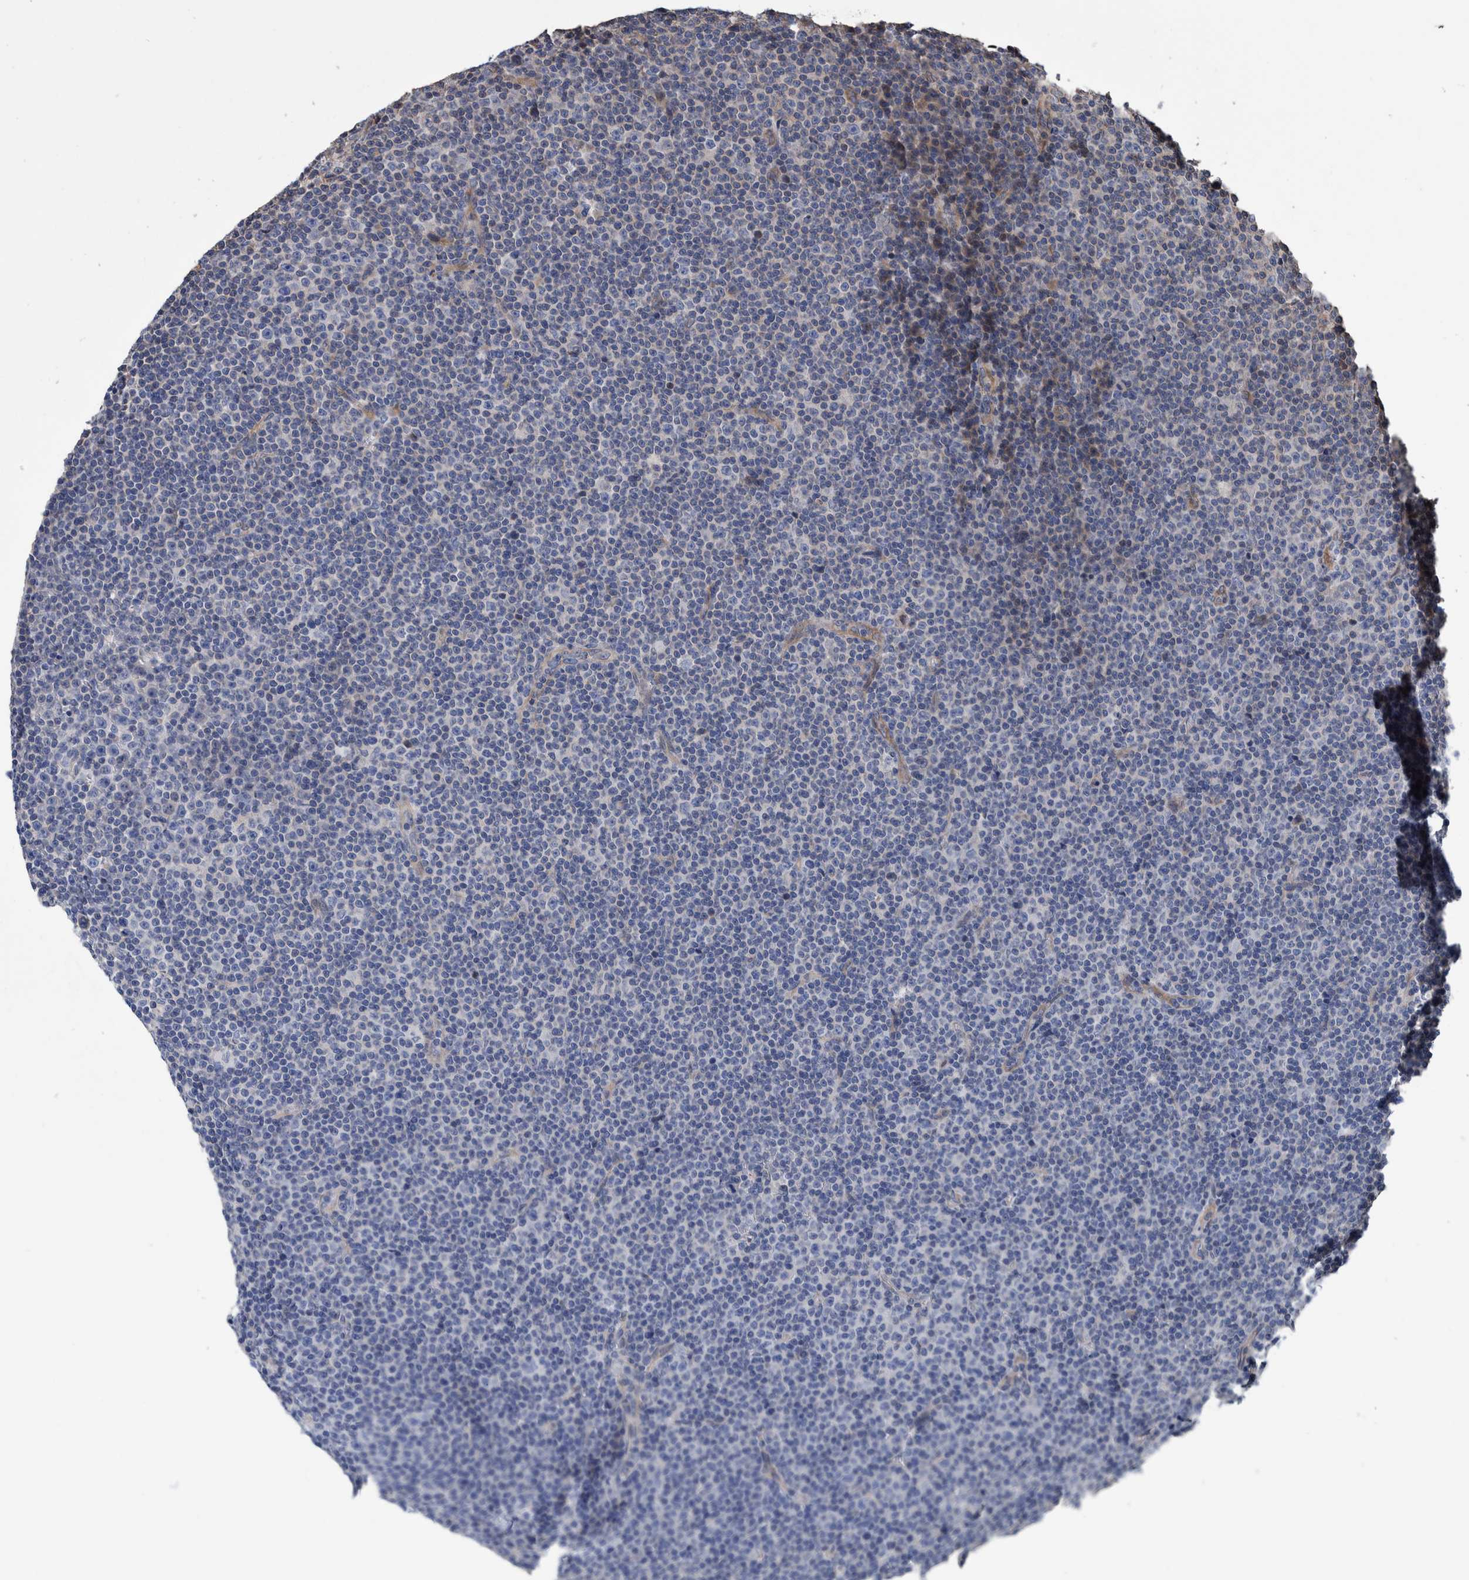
{"staining": {"intensity": "negative", "quantity": "none", "location": "none"}, "tissue": "lymphoma", "cell_type": "Tumor cells", "image_type": "cancer", "snomed": [{"axis": "morphology", "description": "Malignant lymphoma, non-Hodgkin's type, Low grade"}, {"axis": "topography", "description": "Lymph node"}], "caption": "This is an immunohistochemistry photomicrograph of lymphoma. There is no expression in tumor cells.", "gene": "SLC45A4", "patient": {"sex": "female", "age": 67}}